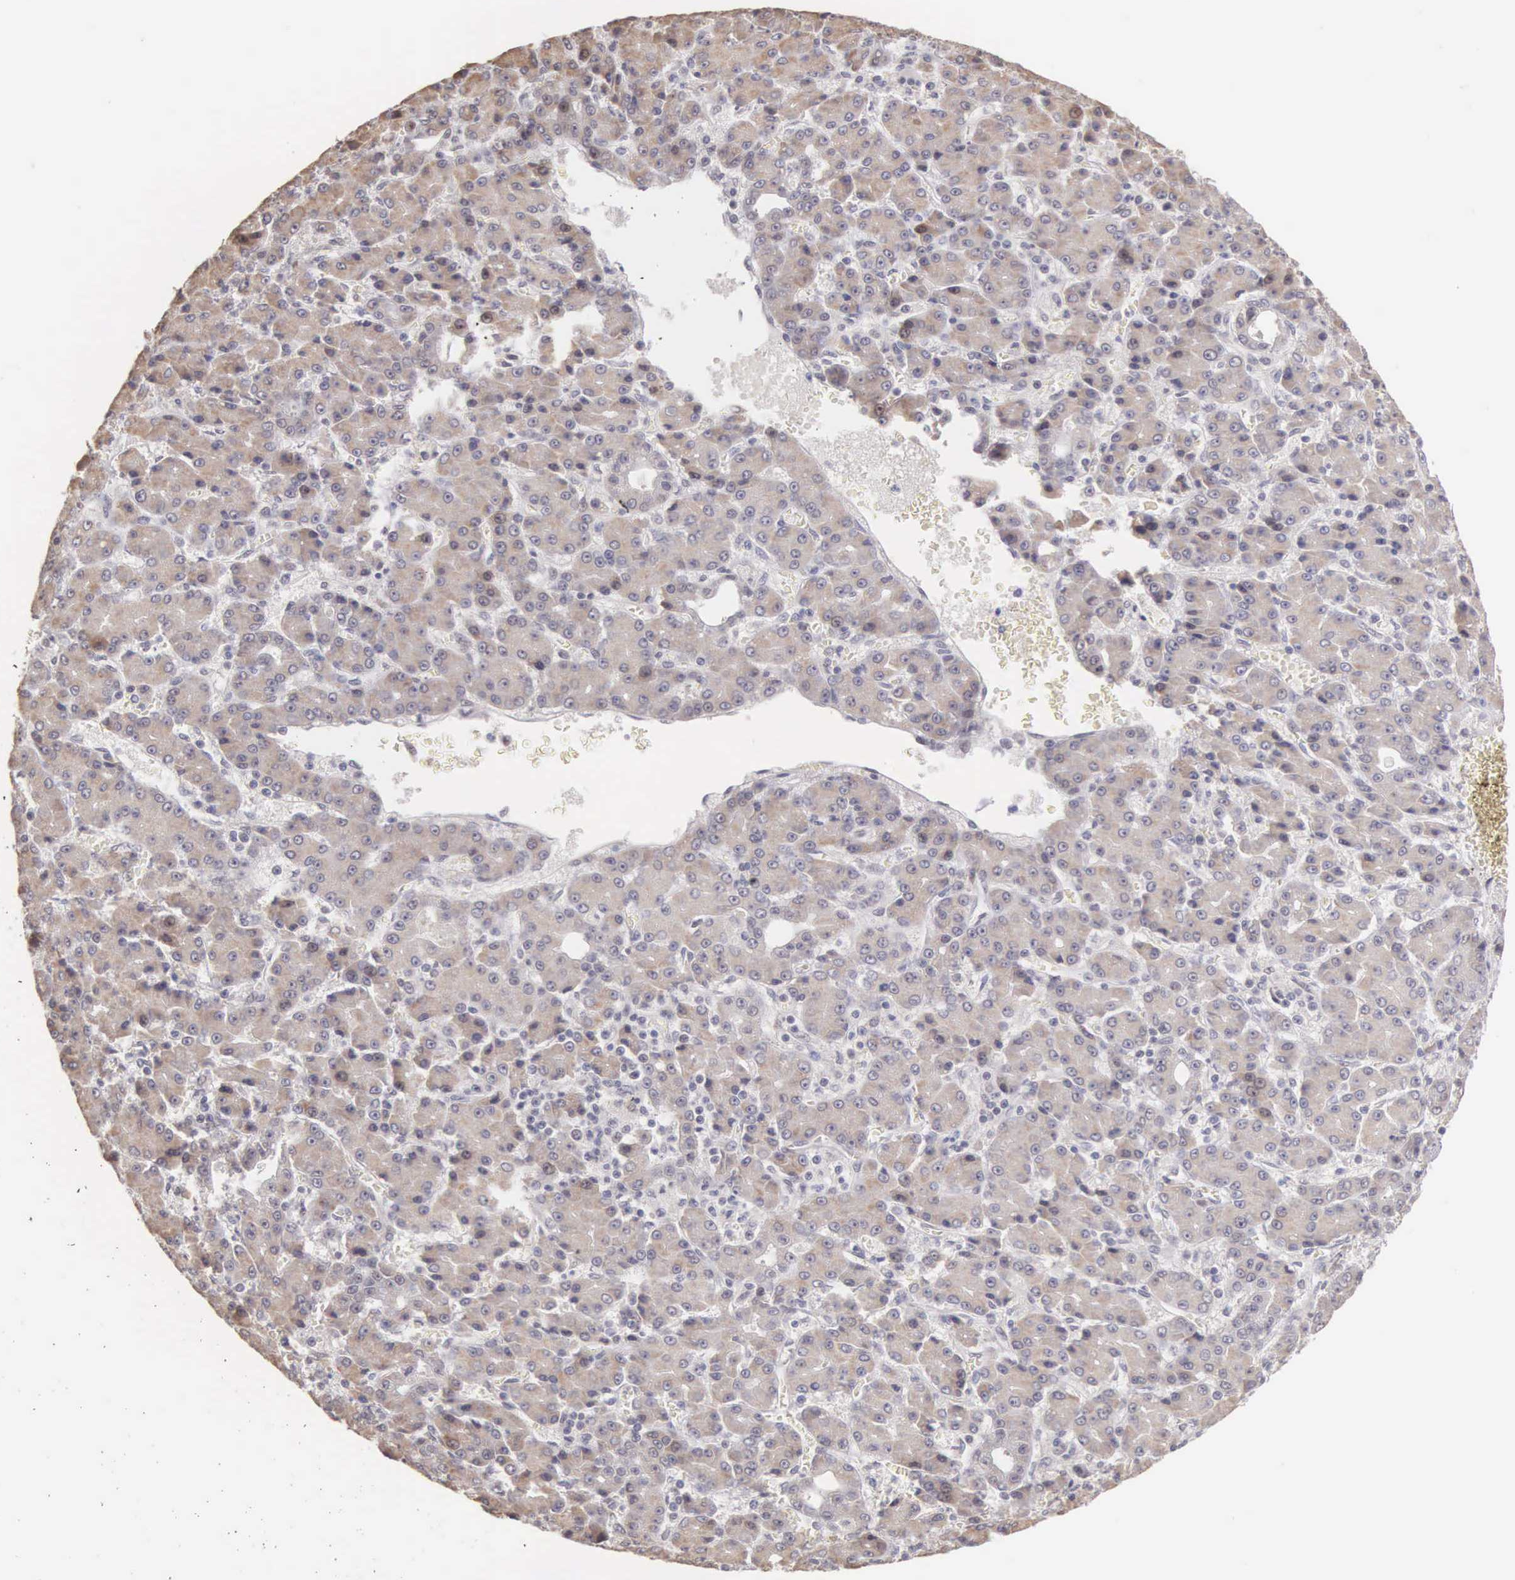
{"staining": {"intensity": "moderate", "quantity": "25%-75%", "location": "cytoplasmic/membranous"}, "tissue": "liver cancer", "cell_type": "Tumor cells", "image_type": "cancer", "snomed": [{"axis": "morphology", "description": "Carcinoma, Hepatocellular, NOS"}, {"axis": "topography", "description": "Liver"}], "caption": "Liver hepatocellular carcinoma was stained to show a protein in brown. There is medium levels of moderate cytoplasmic/membranous positivity in approximately 25%-75% of tumor cells.", "gene": "HMGXB4", "patient": {"sex": "male", "age": 69}}